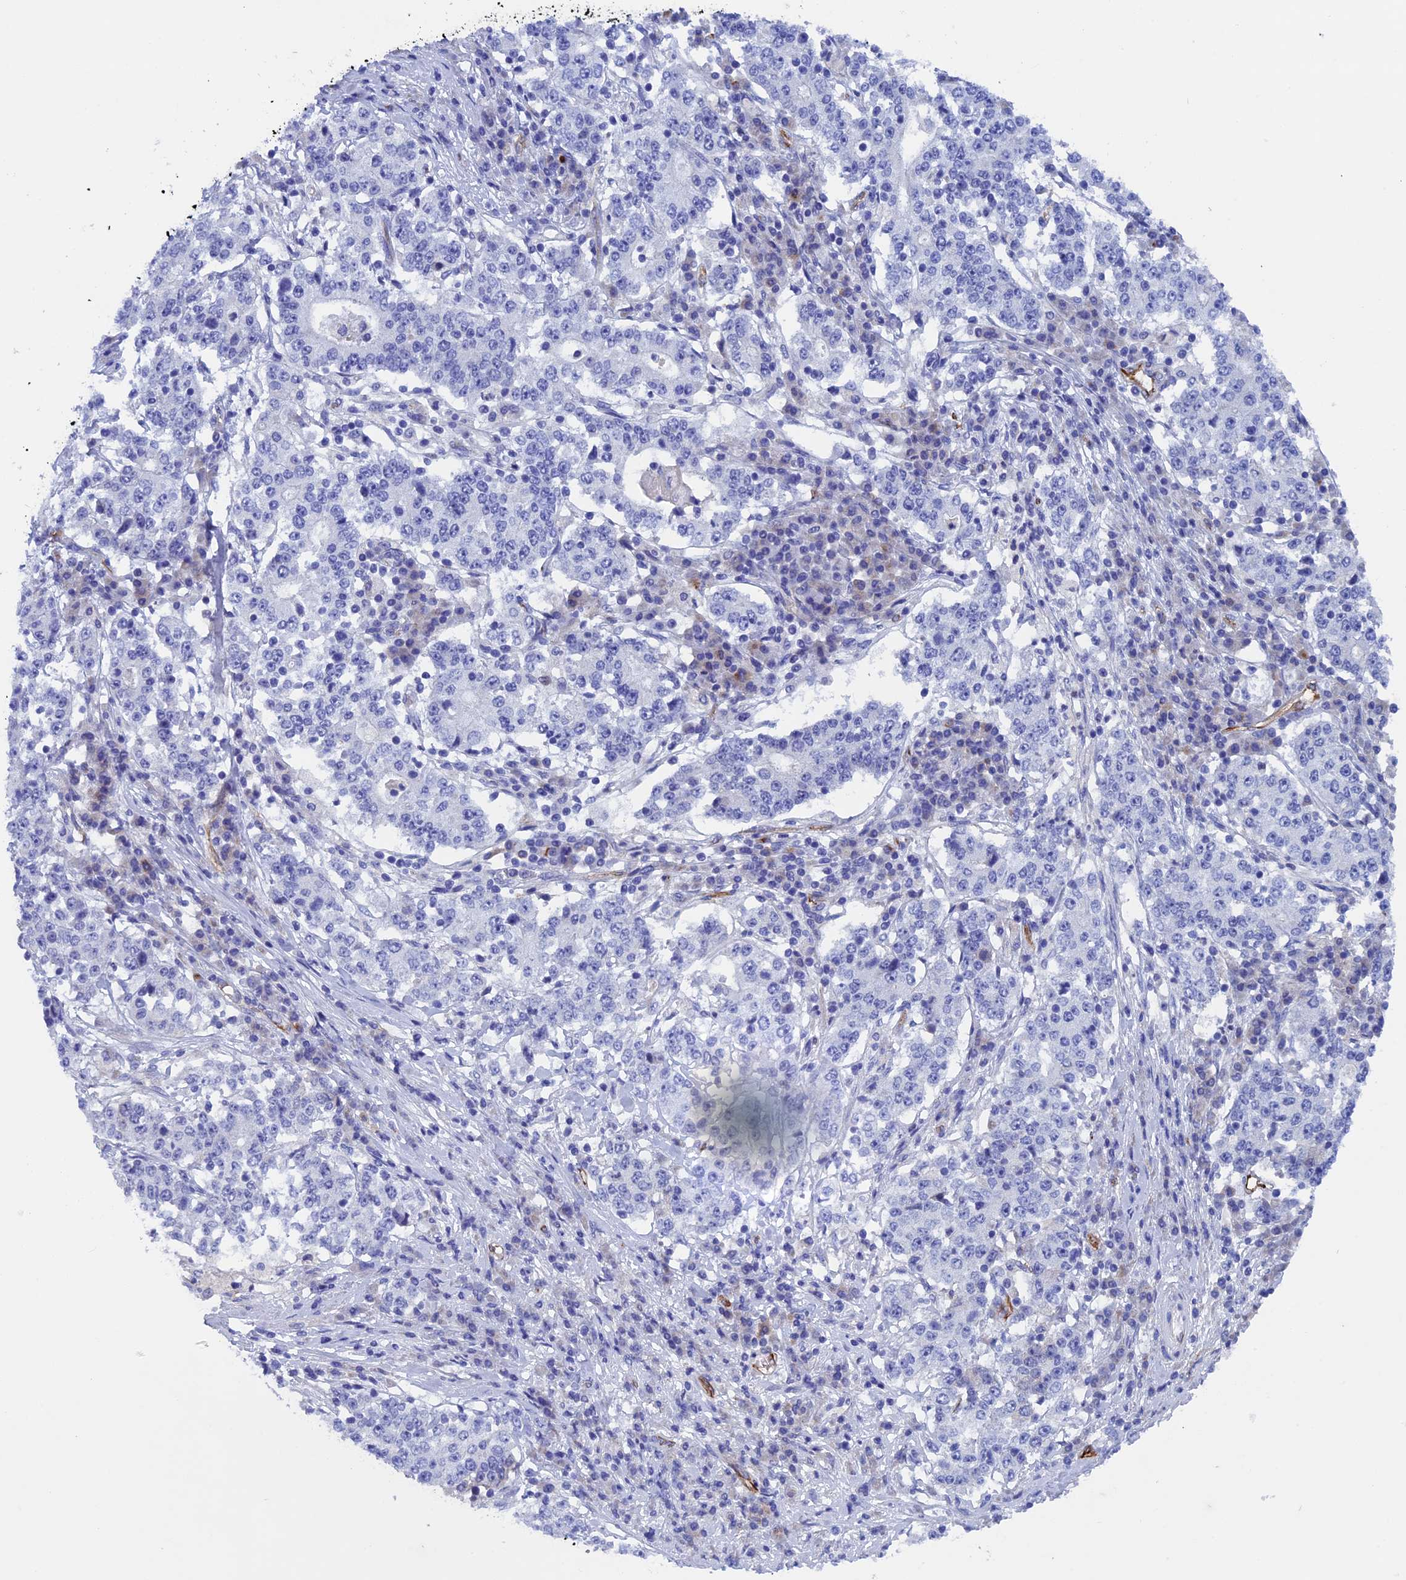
{"staining": {"intensity": "negative", "quantity": "none", "location": "none"}, "tissue": "stomach cancer", "cell_type": "Tumor cells", "image_type": "cancer", "snomed": [{"axis": "morphology", "description": "Adenocarcinoma, NOS"}, {"axis": "topography", "description": "Stomach"}], "caption": "The image displays no staining of tumor cells in adenocarcinoma (stomach).", "gene": "INSYN1", "patient": {"sex": "male", "age": 59}}